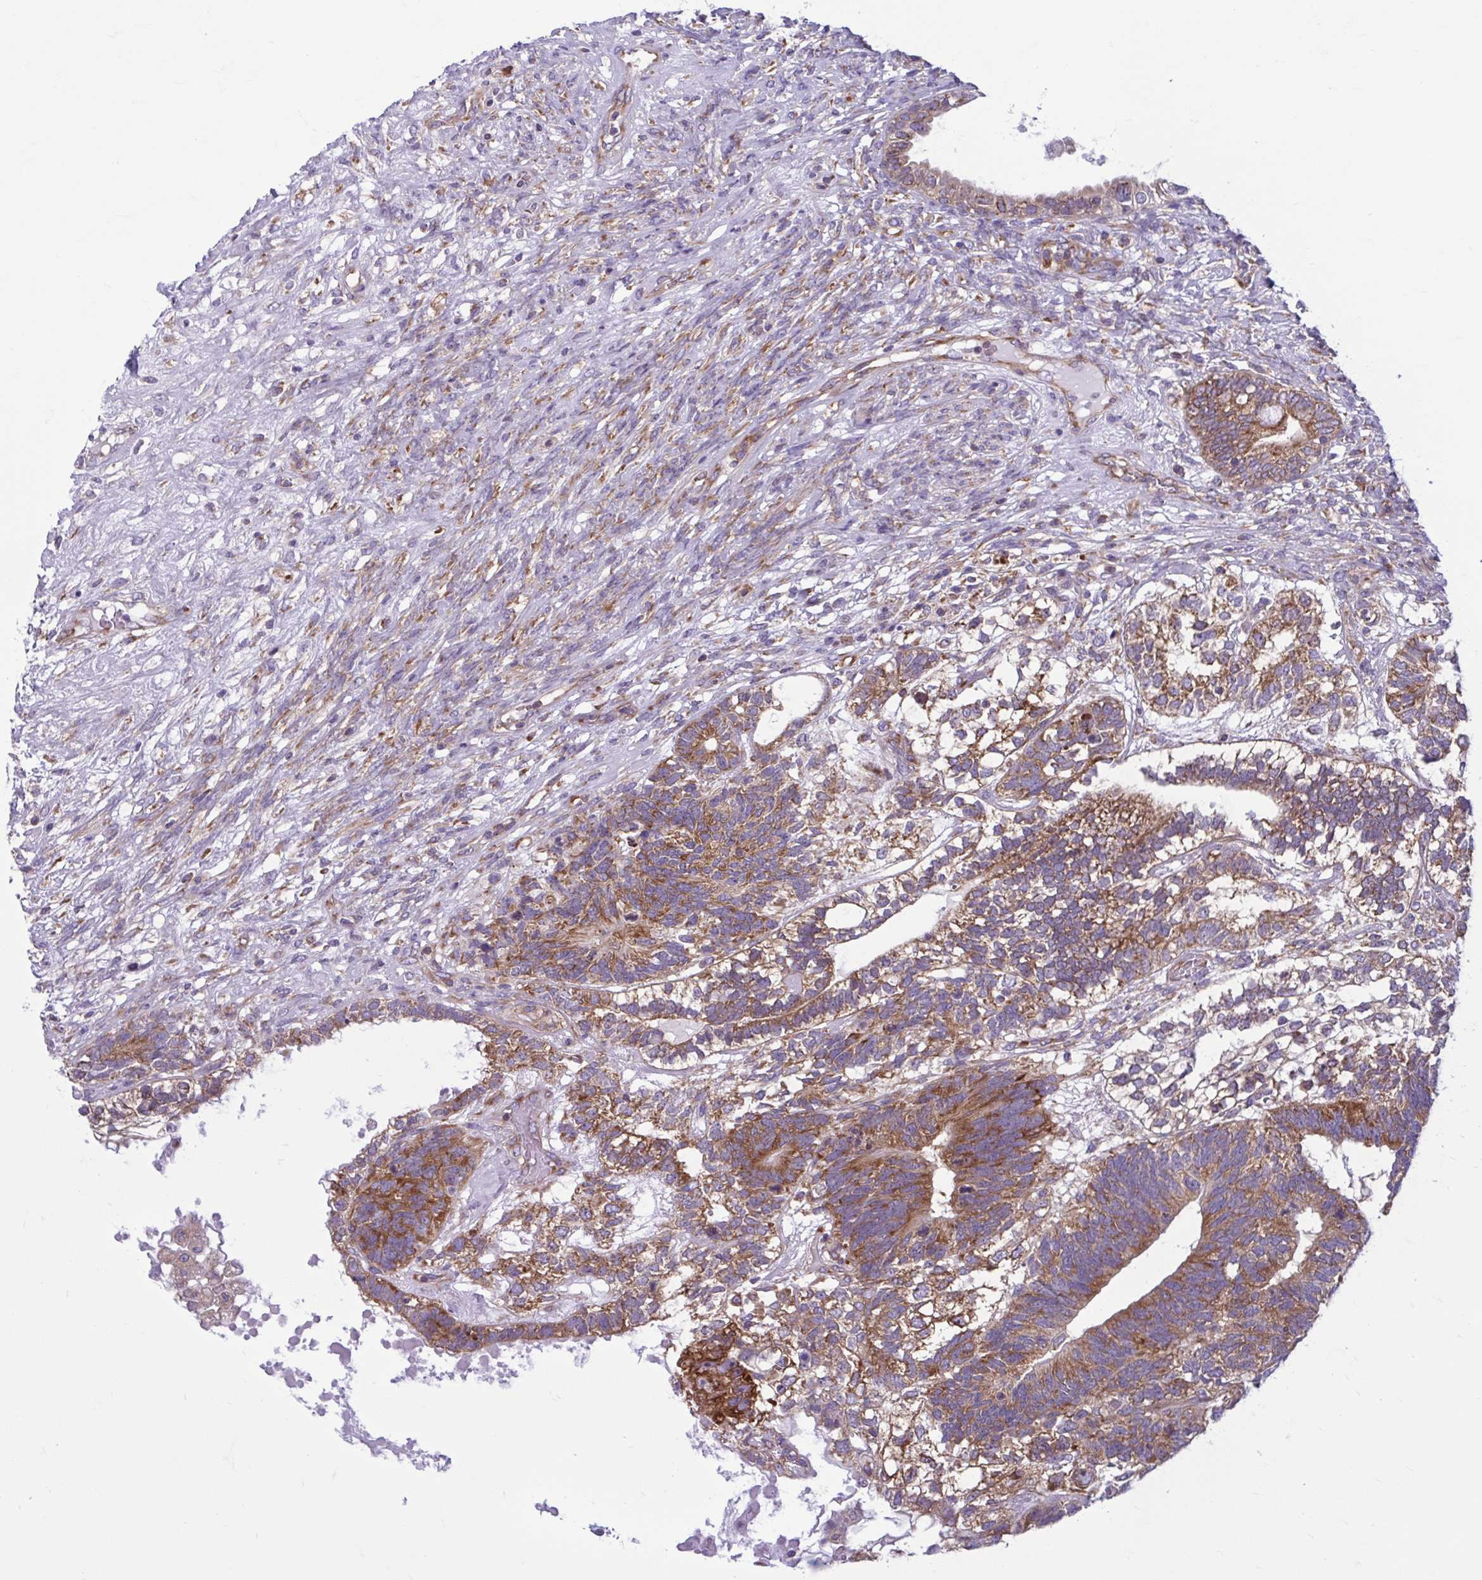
{"staining": {"intensity": "moderate", "quantity": ">75%", "location": "cytoplasmic/membranous"}, "tissue": "testis cancer", "cell_type": "Tumor cells", "image_type": "cancer", "snomed": [{"axis": "morphology", "description": "Seminoma, NOS"}, {"axis": "morphology", "description": "Carcinoma, Embryonal, NOS"}, {"axis": "topography", "description": "Testis"}], "caption": "Protein staining displays moderate cytoplasmic/membranous staining in about >75% of tumor cells in testis cancer.", "gene": "RPS16", "patient": {"sex": "male", "age": 41}}